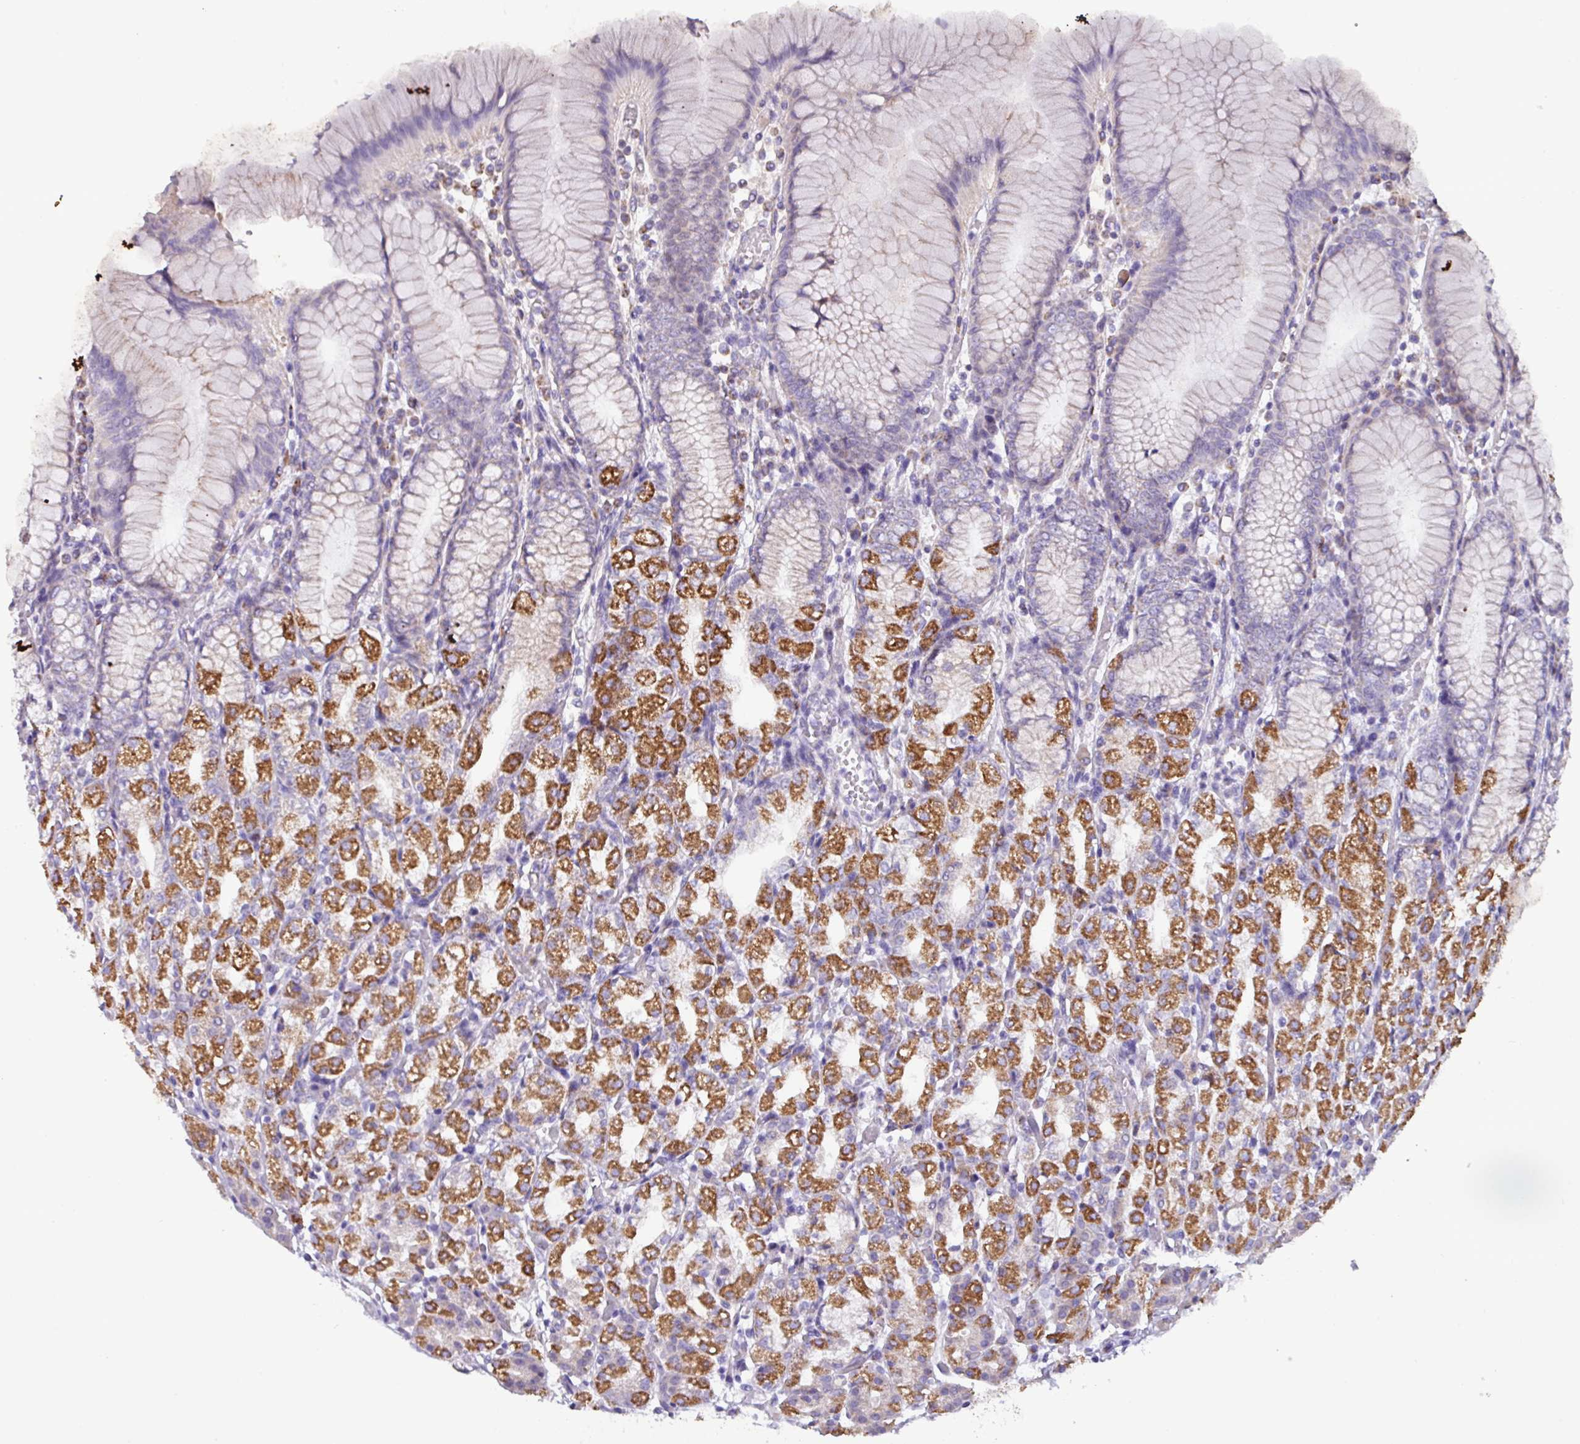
{"staining": {"intensity": "strong", "quantity": "25%-75%", "location": "cytoplasmic/membranous"}, "tissue": "stomach", "cell_type": "Glandular cells", "image_type": "normal", "snomed": [{"axis": "morphology", "description": "Normal tissue, NOS"}, {"axis": "topography", "description": "Stomach"}], "caption": "Immunohistochemistry (IHC) (DAB) staining of benign human stomach shows strong cytoplasmic/membranous protein expression in about 25%-75% of glandular cells.", "gene": "MT", "patient": {"sex": "female", "age": 57}}